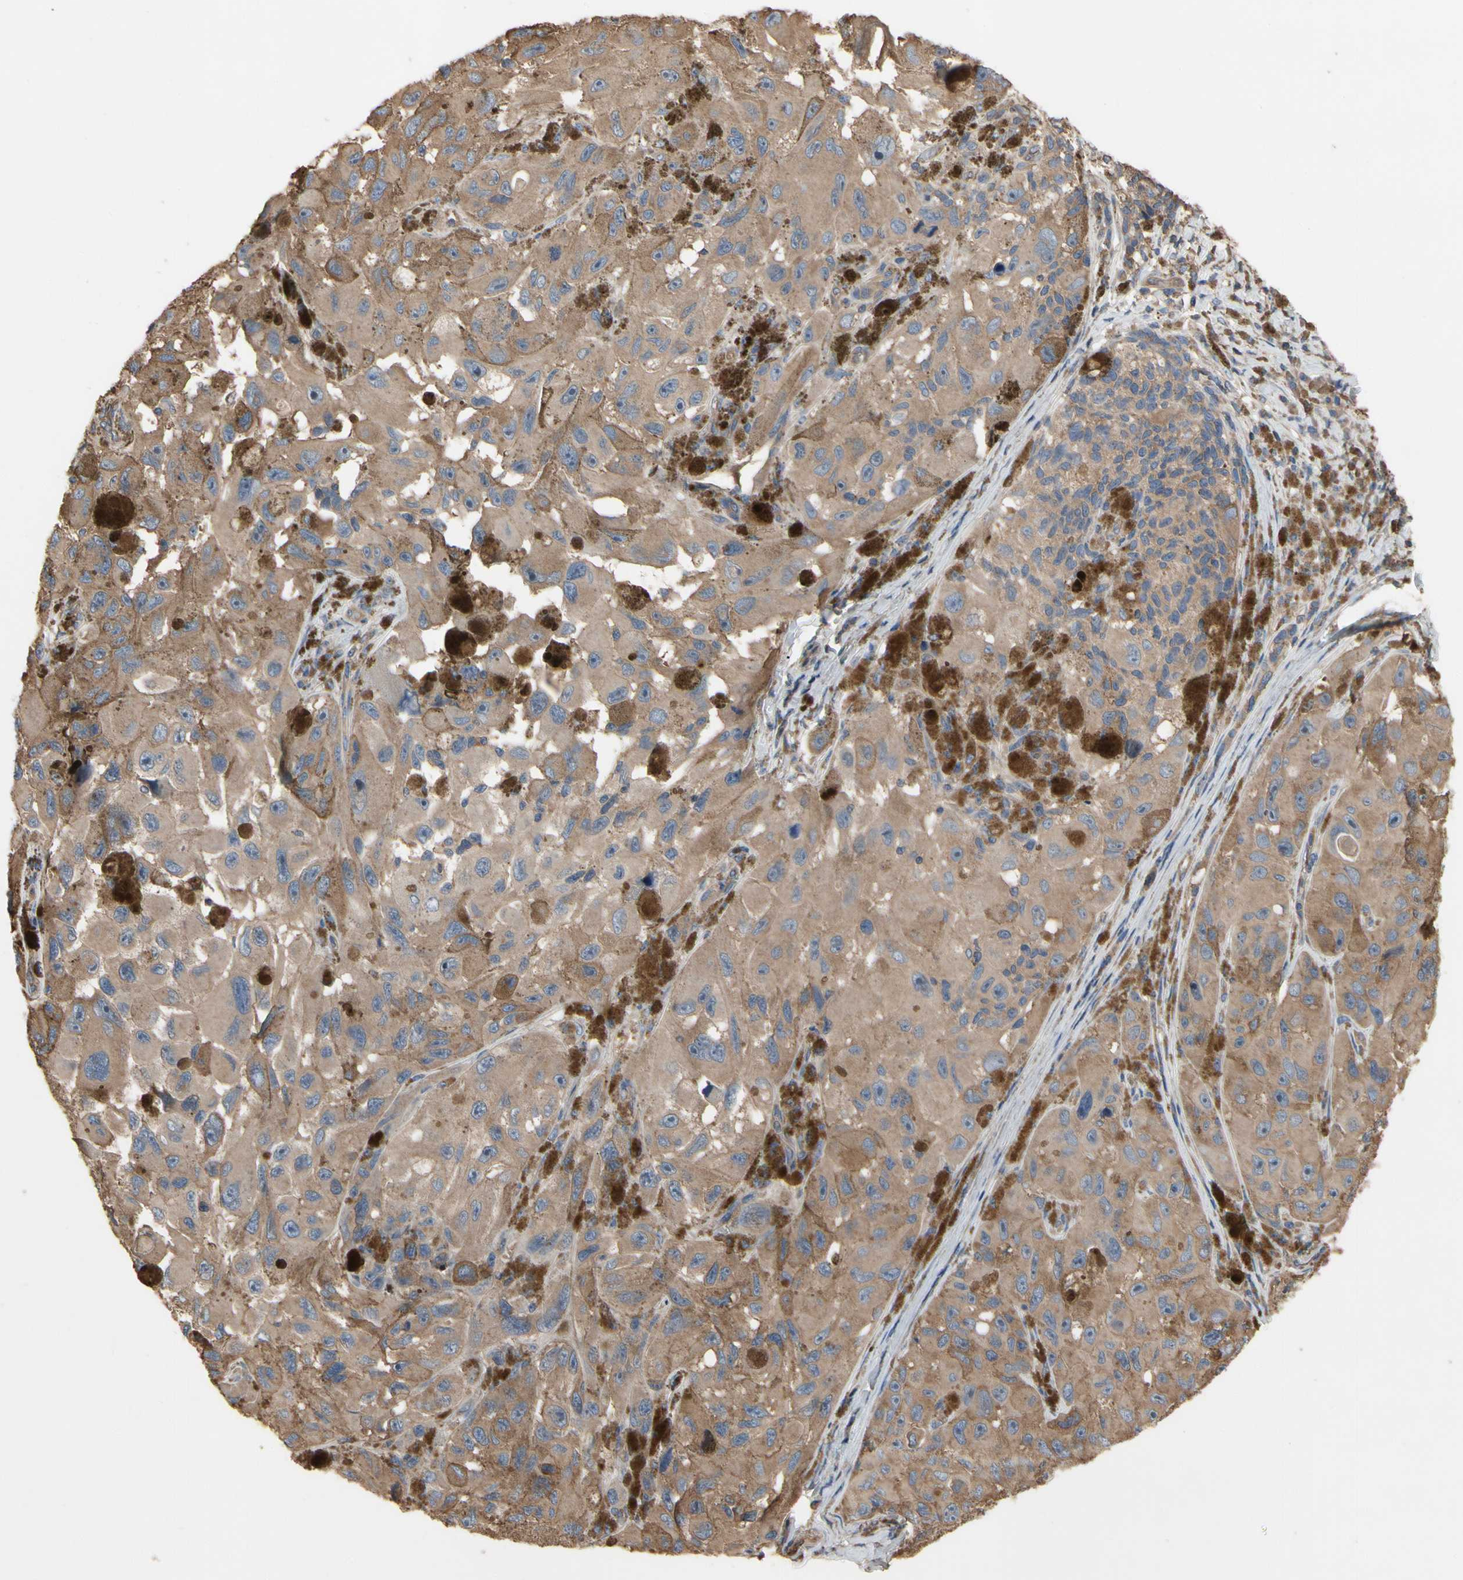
{"staining": {"intensity": "moderate", "quantity": ">75%", "location": "cytoplasmic/membranous"}, "tissue": "melanoma", "cell_type": "Tumor cells", "image_type": "cancer", "snomed": [{"axis": "morphology", "description": "Malignant melanoma, NOS"}, {"axis": "topography", "description": "Skin"}], "caption": "Immunohistochemistry (IHC) (DAB (3,3'-diaminobenzidine)) staining of human malignant melanoma displays moderate cytoplasmic/membranous protein expression in approximately >75% of tumor cells. The staining was performed using DAB to visualize the protein expression in brown, while the nuclei were stained in blue with hematoxylin (Magnification: 20x).", "gene": "PDZK1", "patient": {"sex": "female", "age": 73}}